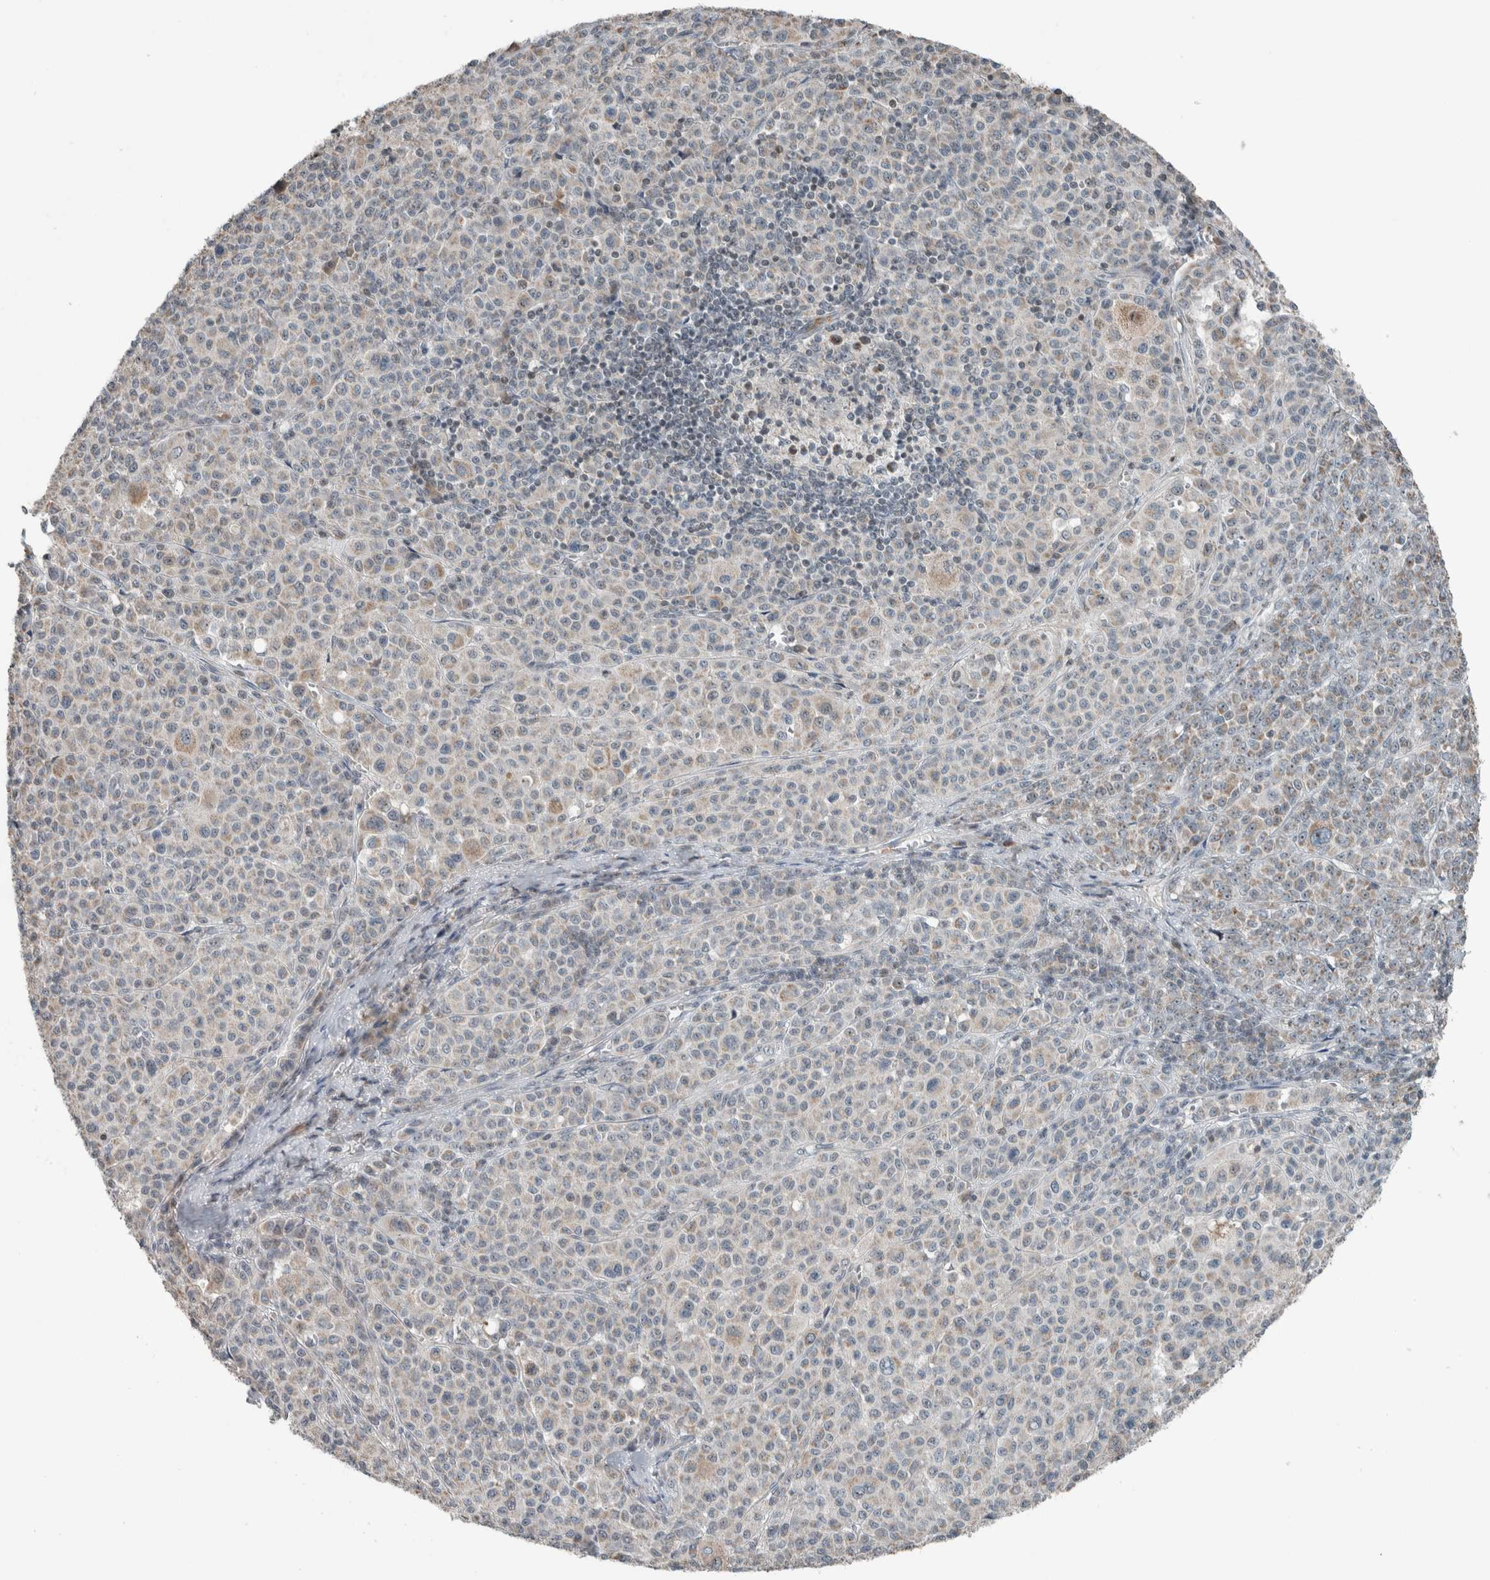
{"staining": {"intensity": "weak", "quantity": "<25%", "location": "cytoplasmic/membranous,nuclear"}, "tissue": "melanoma", "cell_type": "Tumor cells", "image_type": "cancer", "snomed": [{"axis": "morphology", "description": "Malignant melanoma, Metastatic site"}, {"axis": "topography", "description": "Skin"}], "caption": "Melanoma was stained to show a protein in brown. There is no significant expression in tumor cells. (Stains: DAB IHC with hematoxylin counter stain, Microscopy: brightfield microscopy at high magnification).", "gene": "RPF1", "patient": {"sex": "female", "age": 74}}